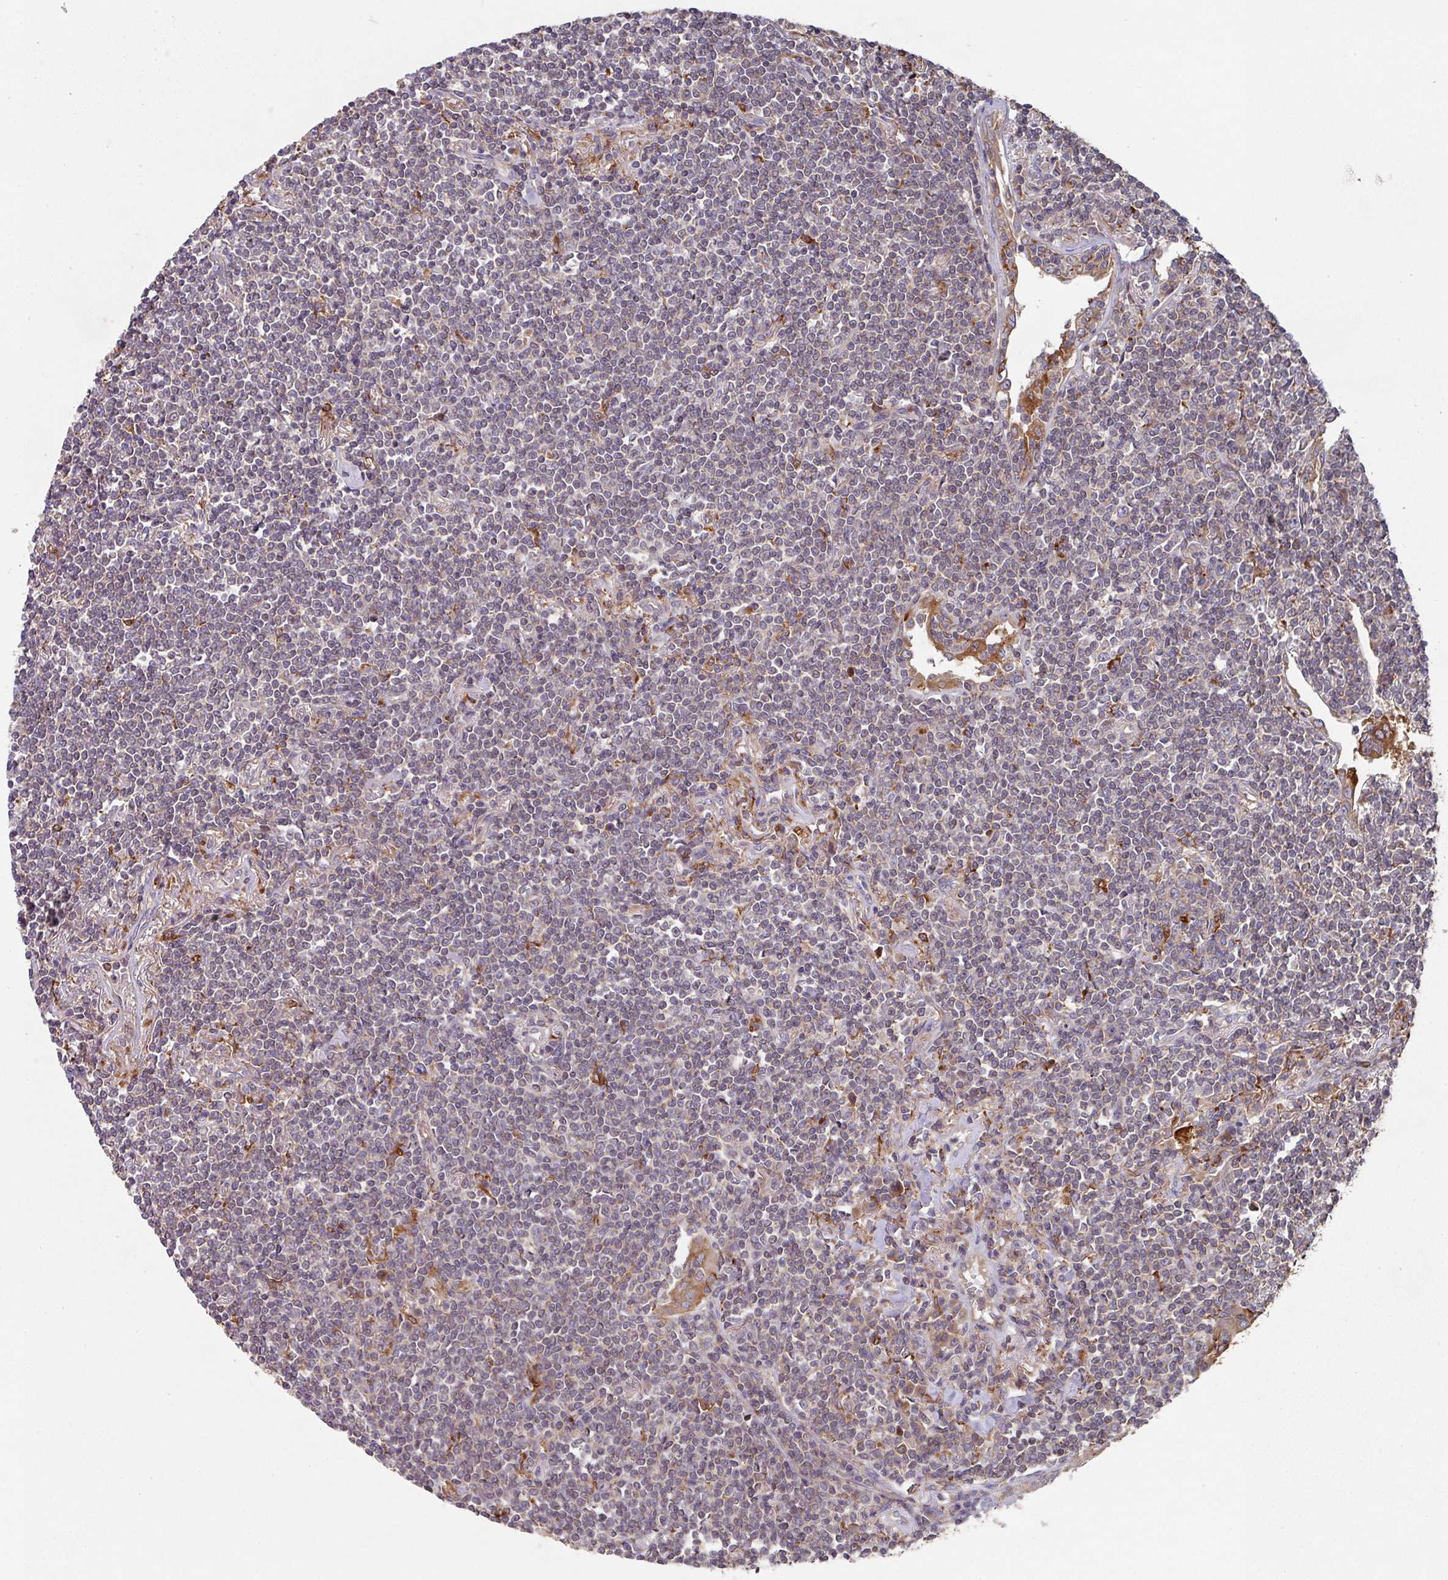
{"staining": {"intensity": "negative", "quantity": "none", "location": "none"}, "tissue": "lymphoma", "cell_type": "Tumor cells", "image_type": "cancer", "snomed": [{"axis": "morphology", "description": "Malignant lymphoma, non-Hodgkin's type, Low grade"}, {"axis": "topography", "description": "Lung"}], "caption": "Immunohistochemistry (IHC) of human malignant lymphoma, non-Hodgkin's type (low-grade) reveals no expression in tumor cells.", "gene": "TRIM14", "patient": {"sex": "female", "age": 71}}